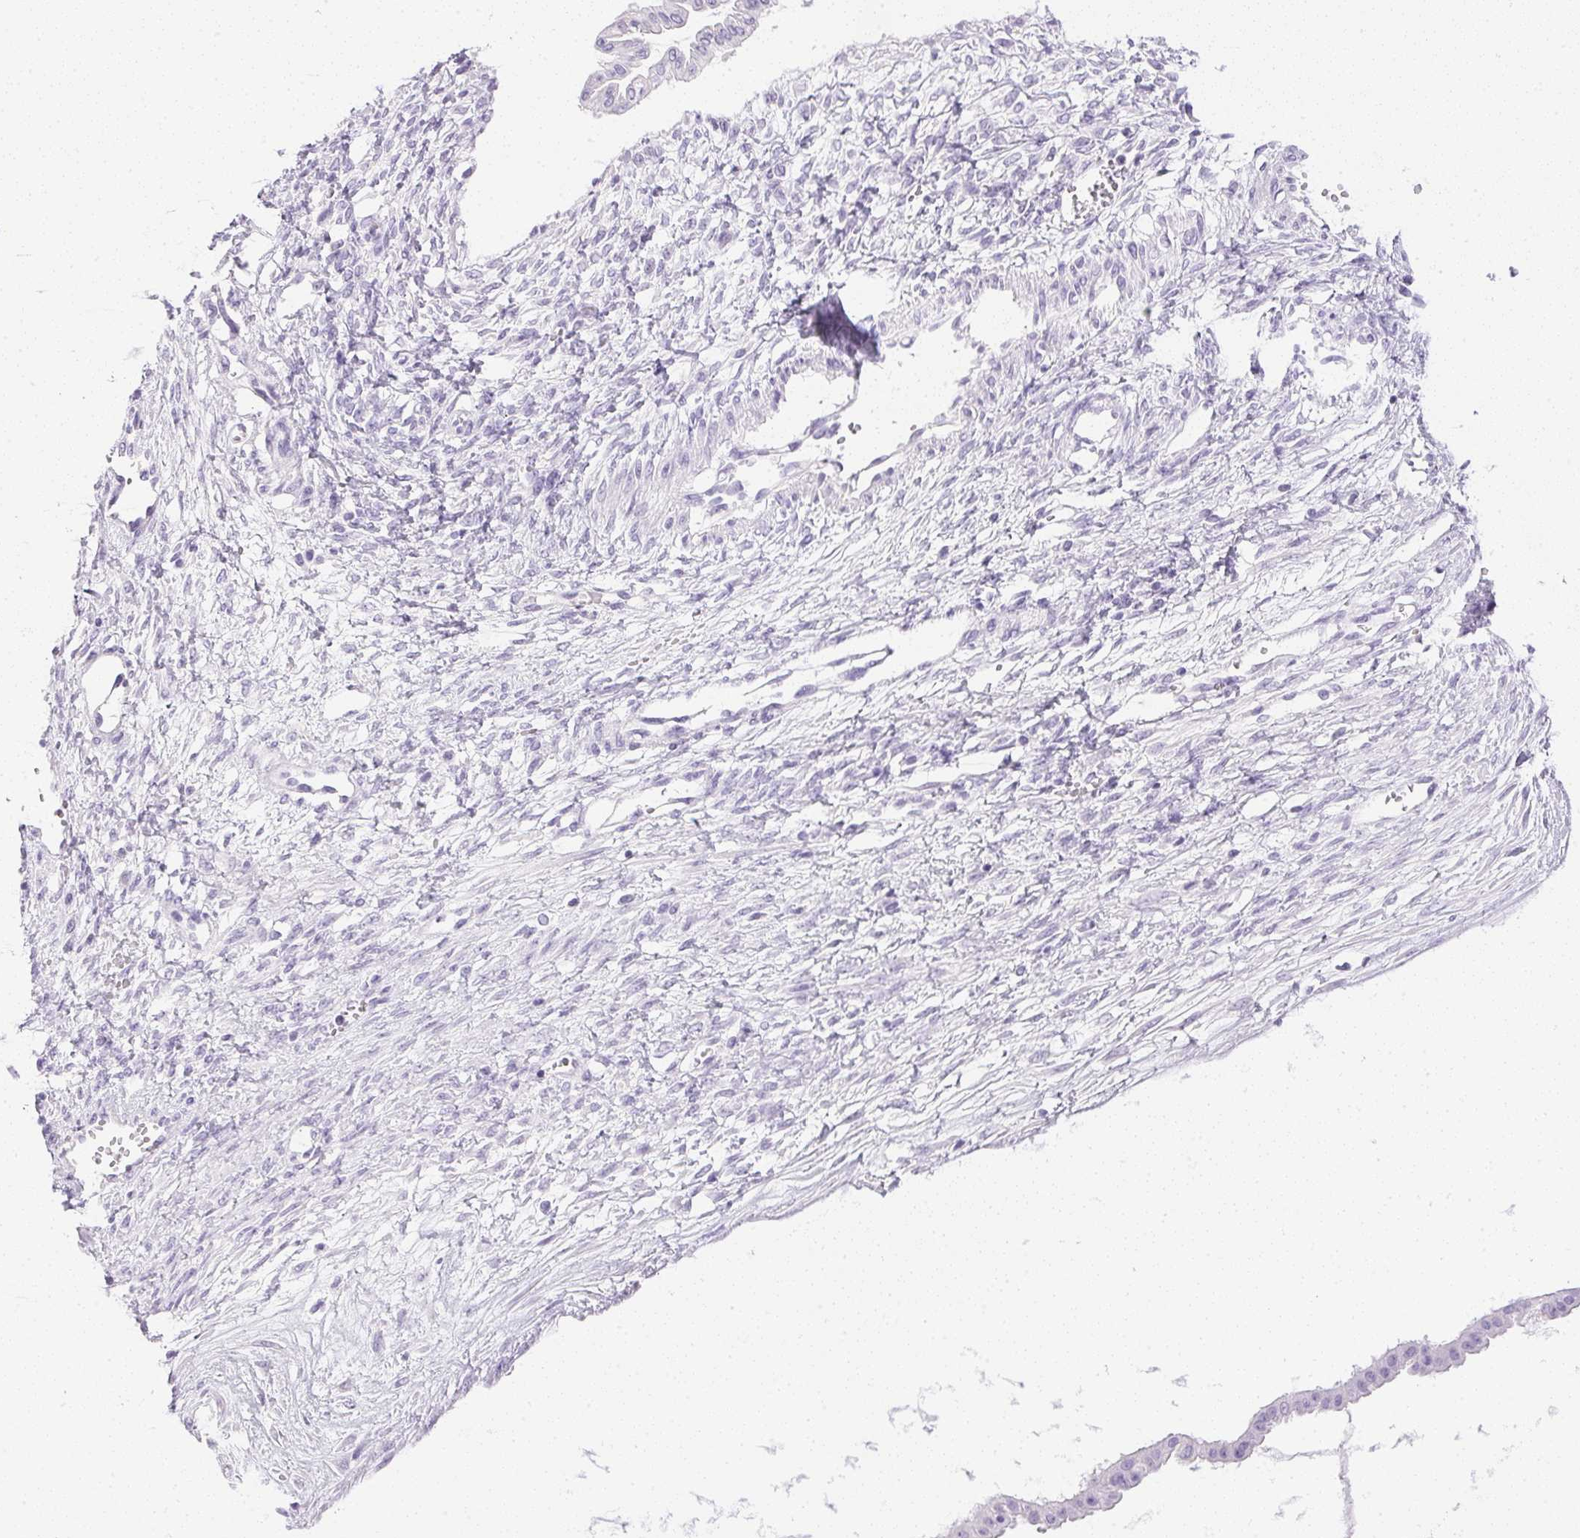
{"staining": {"intensity": "negative", "quantity": "none", "location": "none"}, "tissue": "ovarian cancer", "cell_type": "Tumor cells", "image_type": "cancer", "snomed": [{"axis": "morphology", "description": "Cystadenocarcinoma, mucinous, NOS"}, {"axis": "topography", "description": "Ovary"}], "caption": "There is no significant positivity in tumor cells of ovarian cancer.", "gene": "CPB1", "patient": {"sex": "female", "age": 73}}